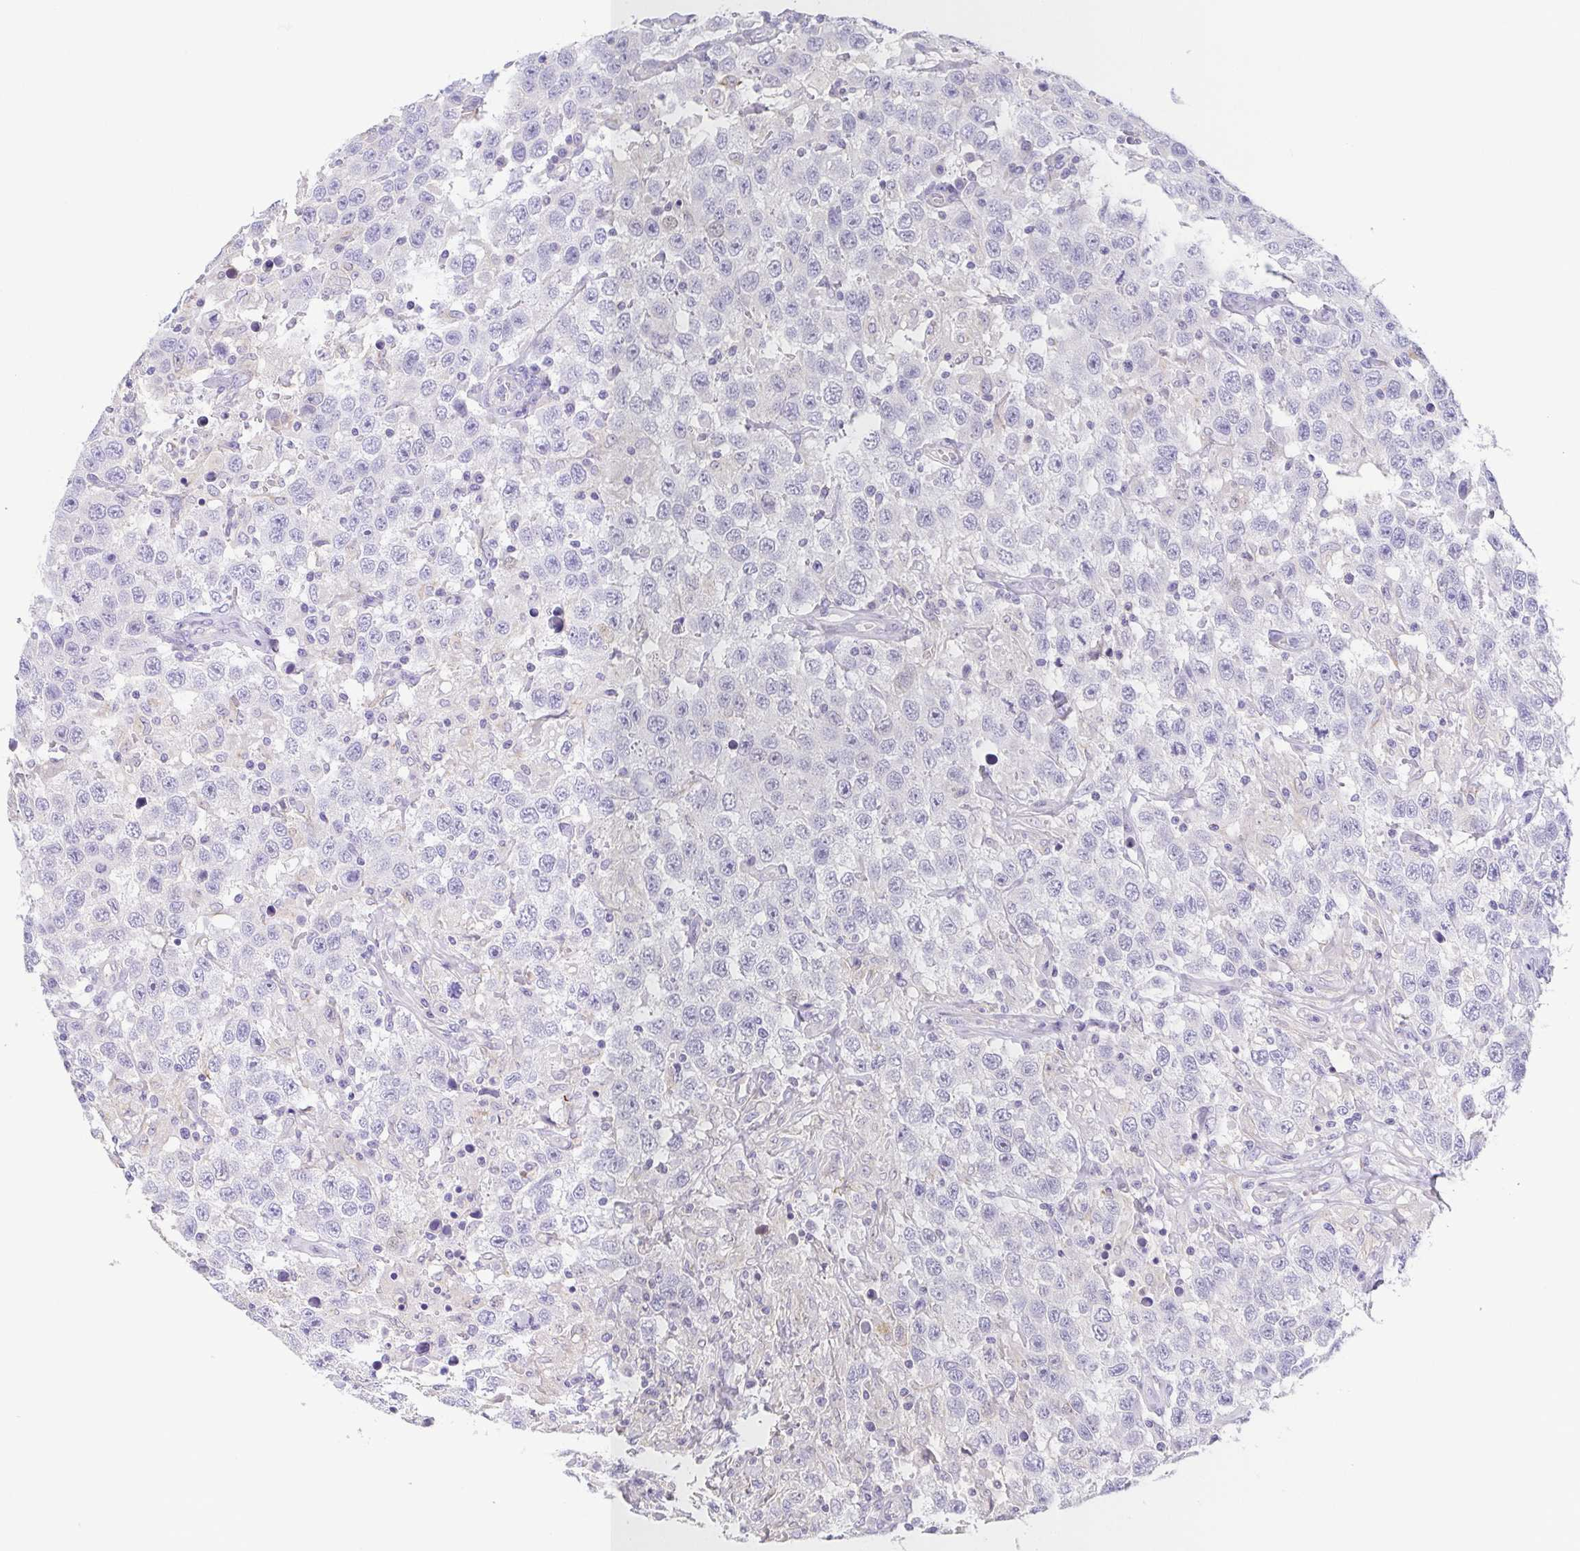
{"staining": {"intensity": "negative", "quantity": "none", "location": "none"}, "tissue": "testis cancer", "cell_type": "Tumor cells", "image_type": "cancer", "snomed": [{"axis": "morphology", "description": "Seminoma, NOS"}, {"axis": "topography", "description": "Testis"}], "caption": "DAB (3,3'-diaminobenzidine) immunohistochemical staining of testis cancer (seminoma) shows no significant positivity in tumor cells.", "gene": "PKDREJ", "patient": {"sex": "male", "age": 41}}